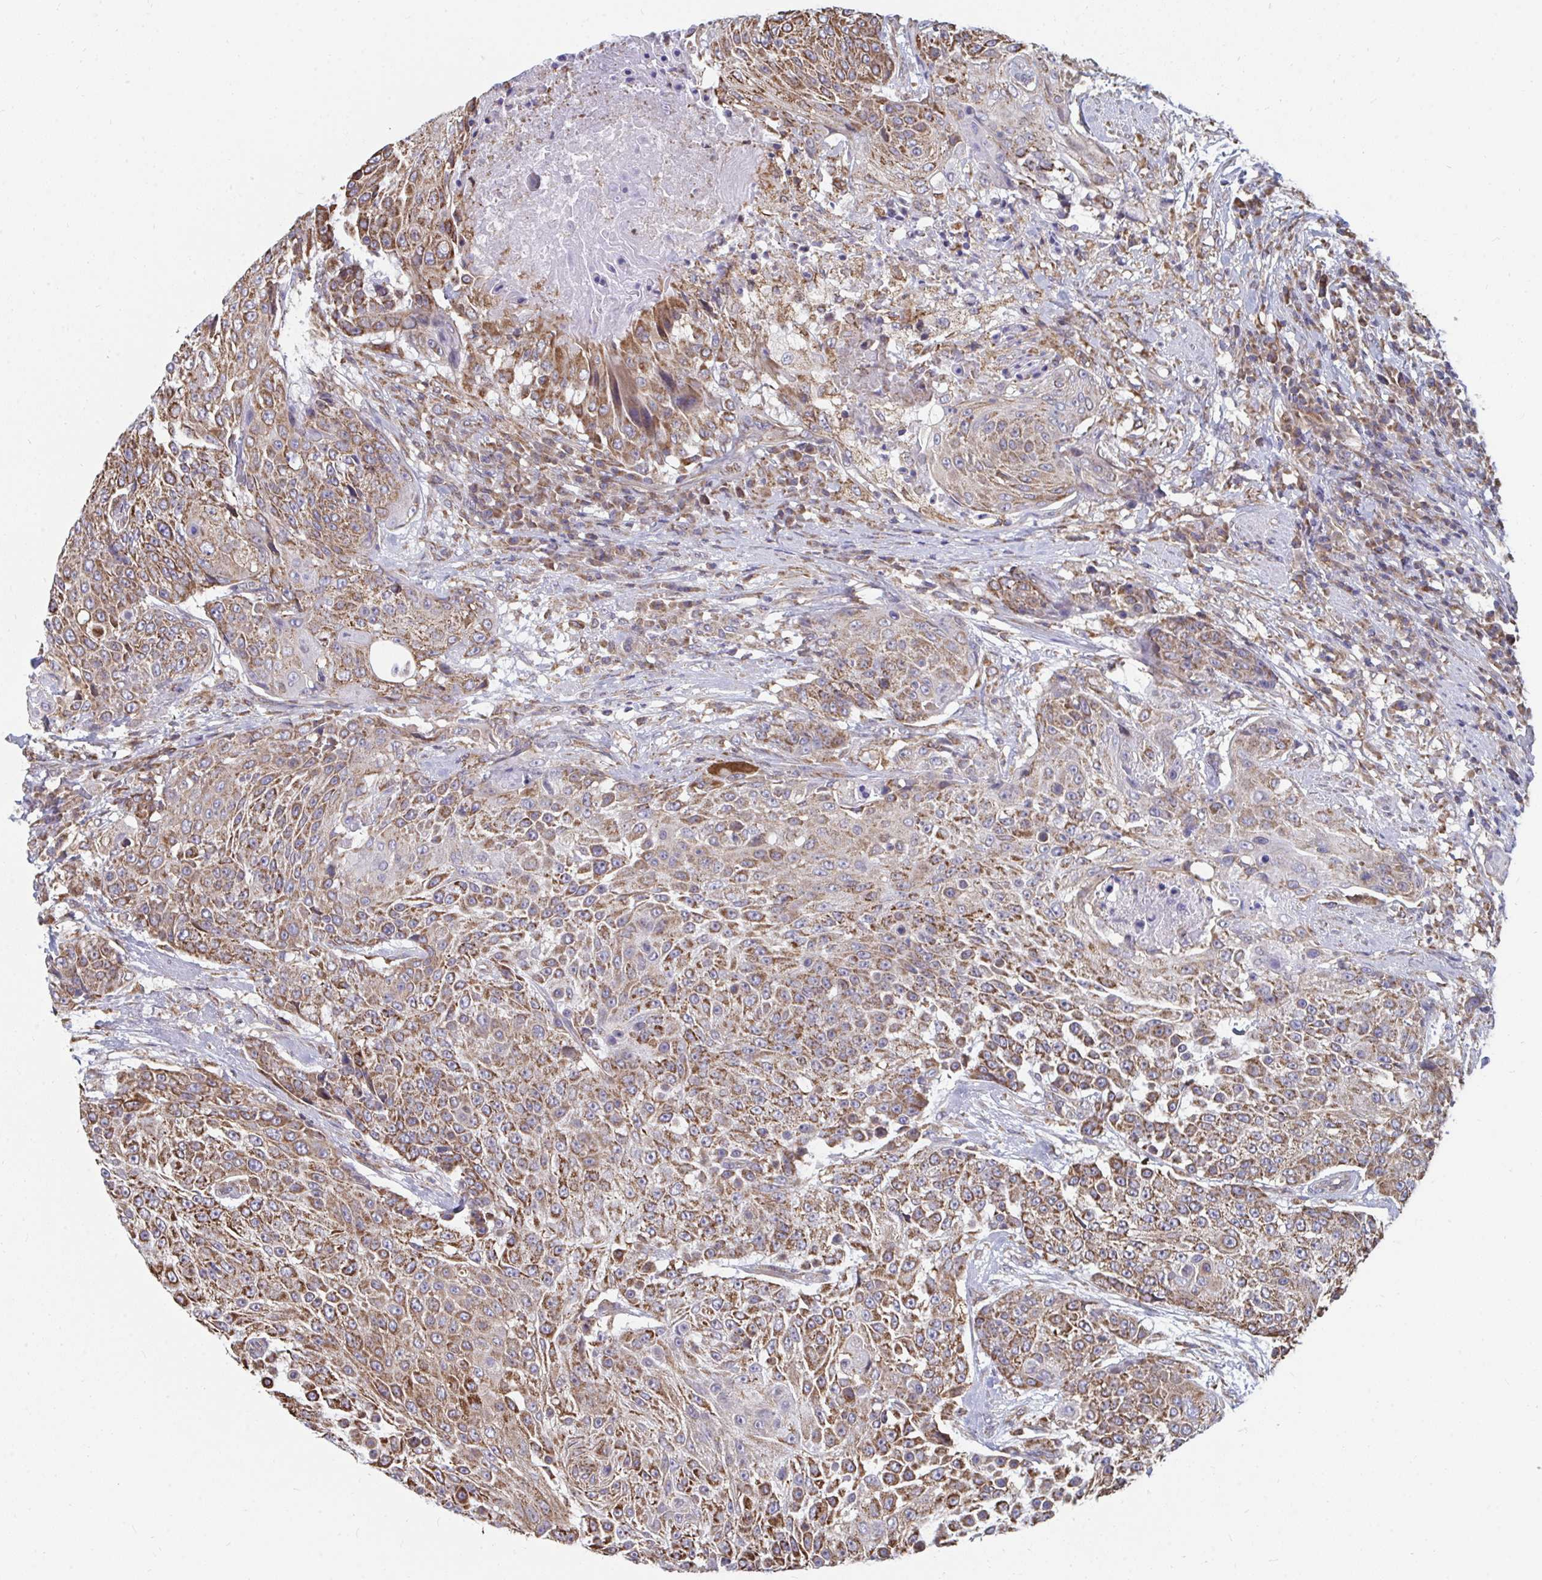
{"staining": {"intensity": "moderate", "quantity": ">75%", "location": "cytoplasmic/membranous"}, "tissue": "urothelial cancer", "cell_type": "Tumor cells", "image_type": "cancer", "snomed": [{"axis": "morphology", "description": "Urothelial carcinoma, High grade"}, {"axis": "topography", "description": "Urinary bladder"}], "caption": "The image demonstrates staining of urothelial cancer, revealing moderate cytoplasmic/membranous protein staining (brown color) within tumor cells.", "gene": "ELAVL1", "patient": {"sex": "female", "age": 63}}